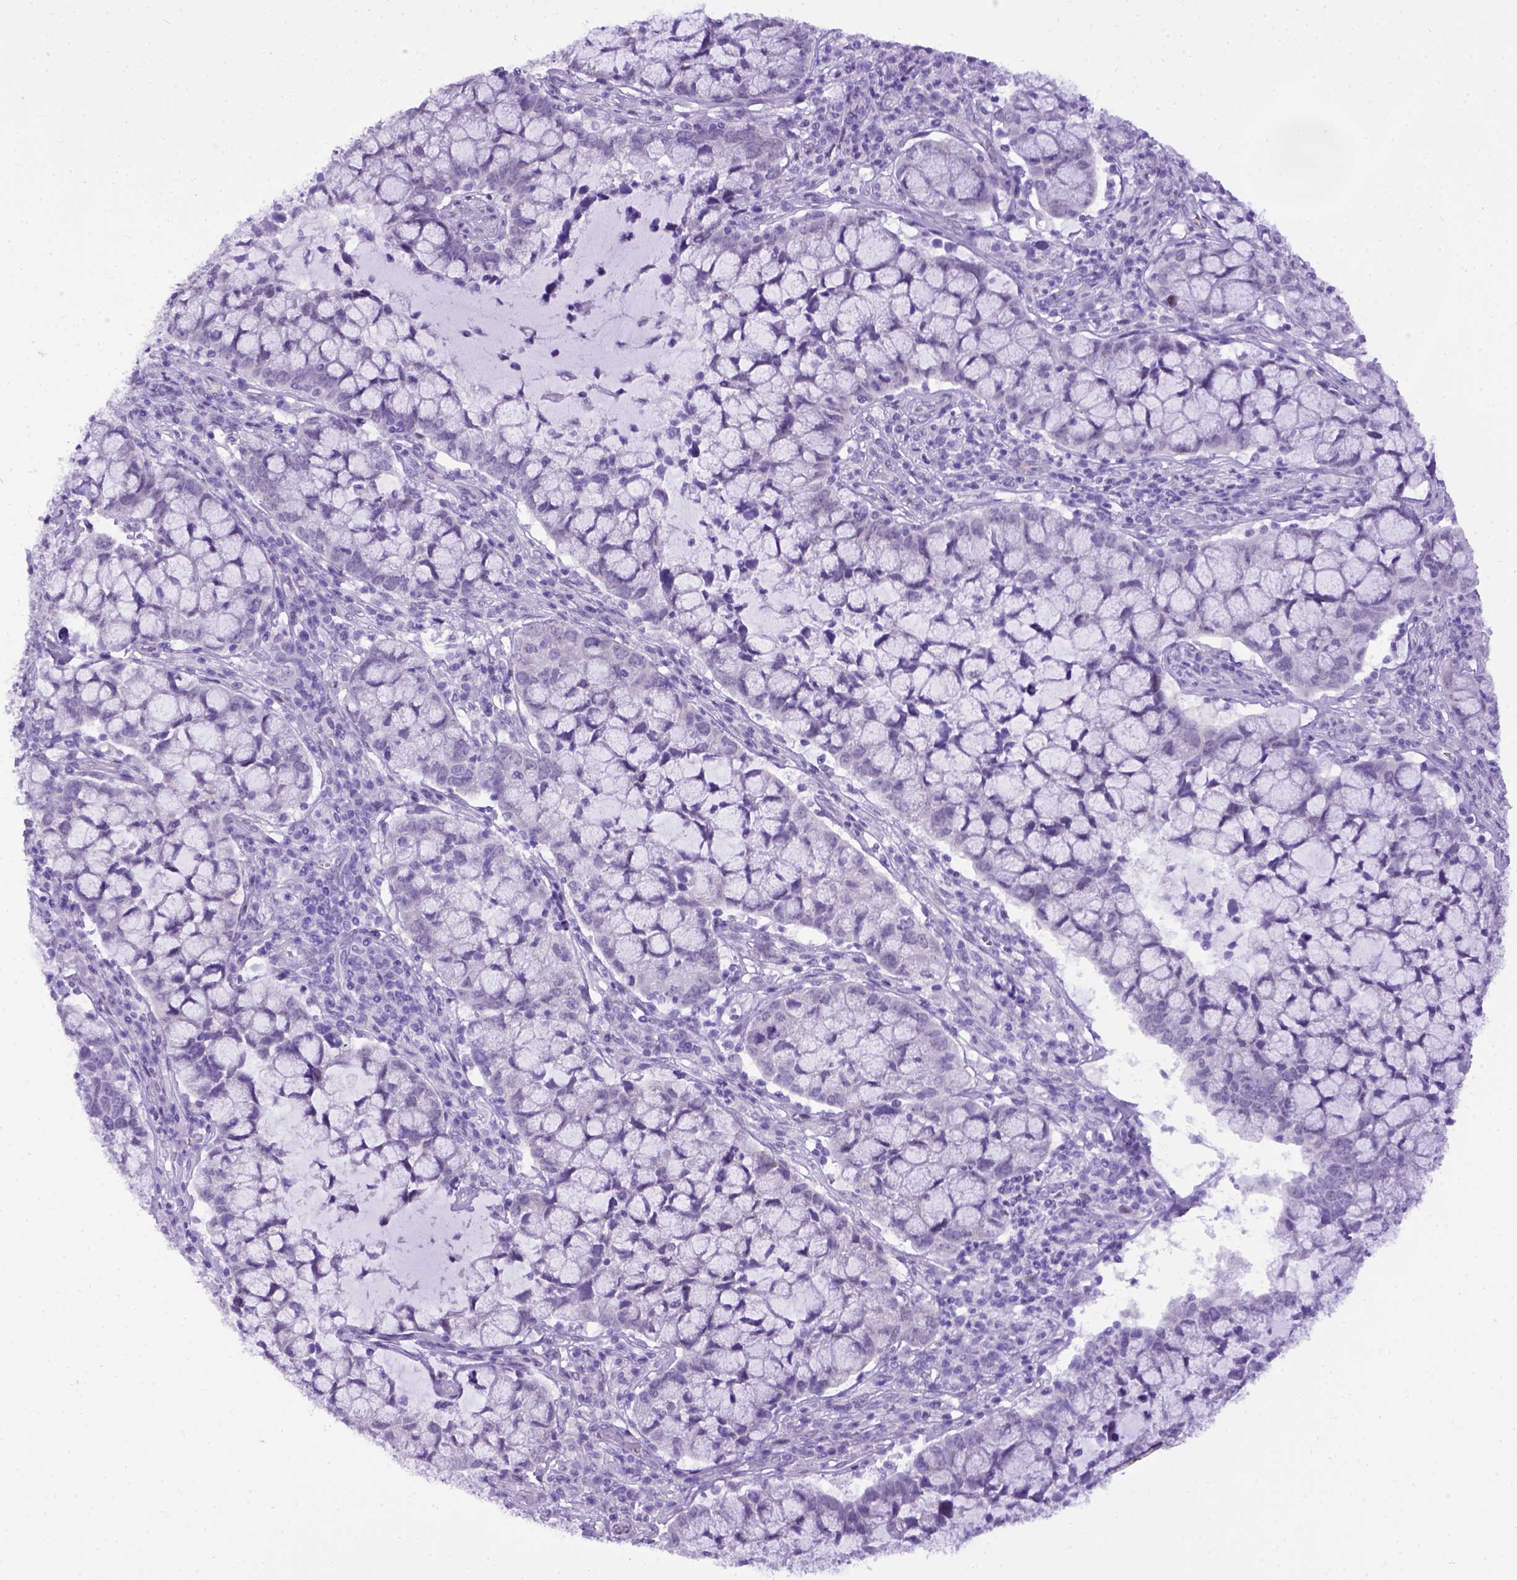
{"staining": {"intensity": "negative", "quantity": "none", "location": "none"}, "tissue": "cervical cancer", "cell_type": "Tumor cells", "image_type": "cancer", "snomed": [{"axis": "morphology", "description": "Adenocarcinoma, NOS"}, {"axis": "topography", "description": "Cervix"}], "caption": "Immunohistochemistry micrograph of cervical cancer (adenocarcinoma) stained for a protein (brown), which shows no expression in tumor cells. Nuclei are stained in blue.", "gene": "ADAM12", "patient": {"sex": "female", "age": 40}}